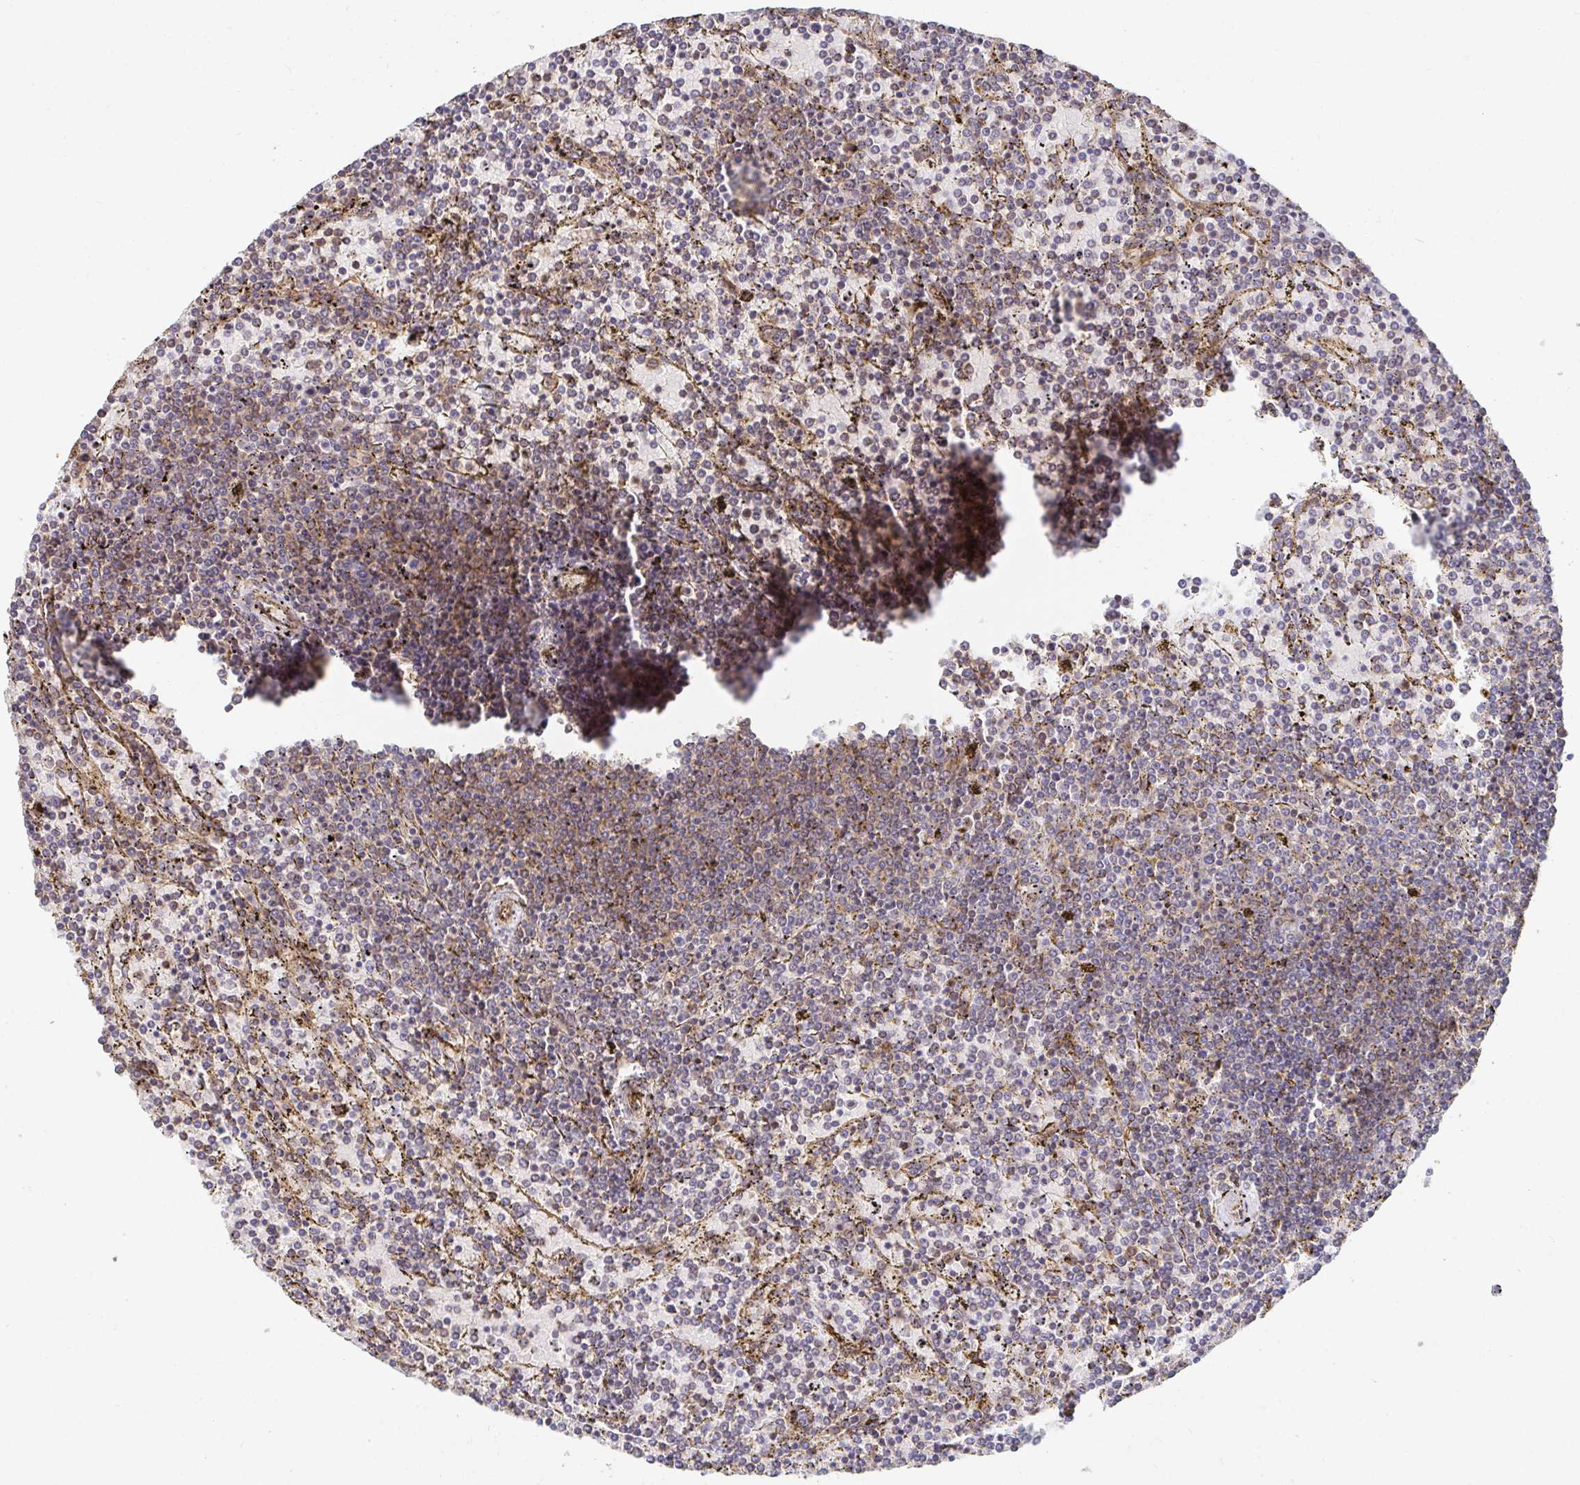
{"staining": {"intensity": "weak", "quantity": "<25%", "location": "cytoplasmic/membranous"}, "tissue": "lymphoma", "cell_type": "Tumor cells", "image_type": "cancer", "snomed": [{"axis": "morphology", "description": "Malignant lymphoma, non-Hodgkin's type, Low grade"}, {"axis": "topography", "description": "Spleen"}], "caption": "Micrograph shows no protein positivity in tumor cells of lymphoma tissue.", "gene": "APBB1", "patient": {"sex": "female", "age": 77}}